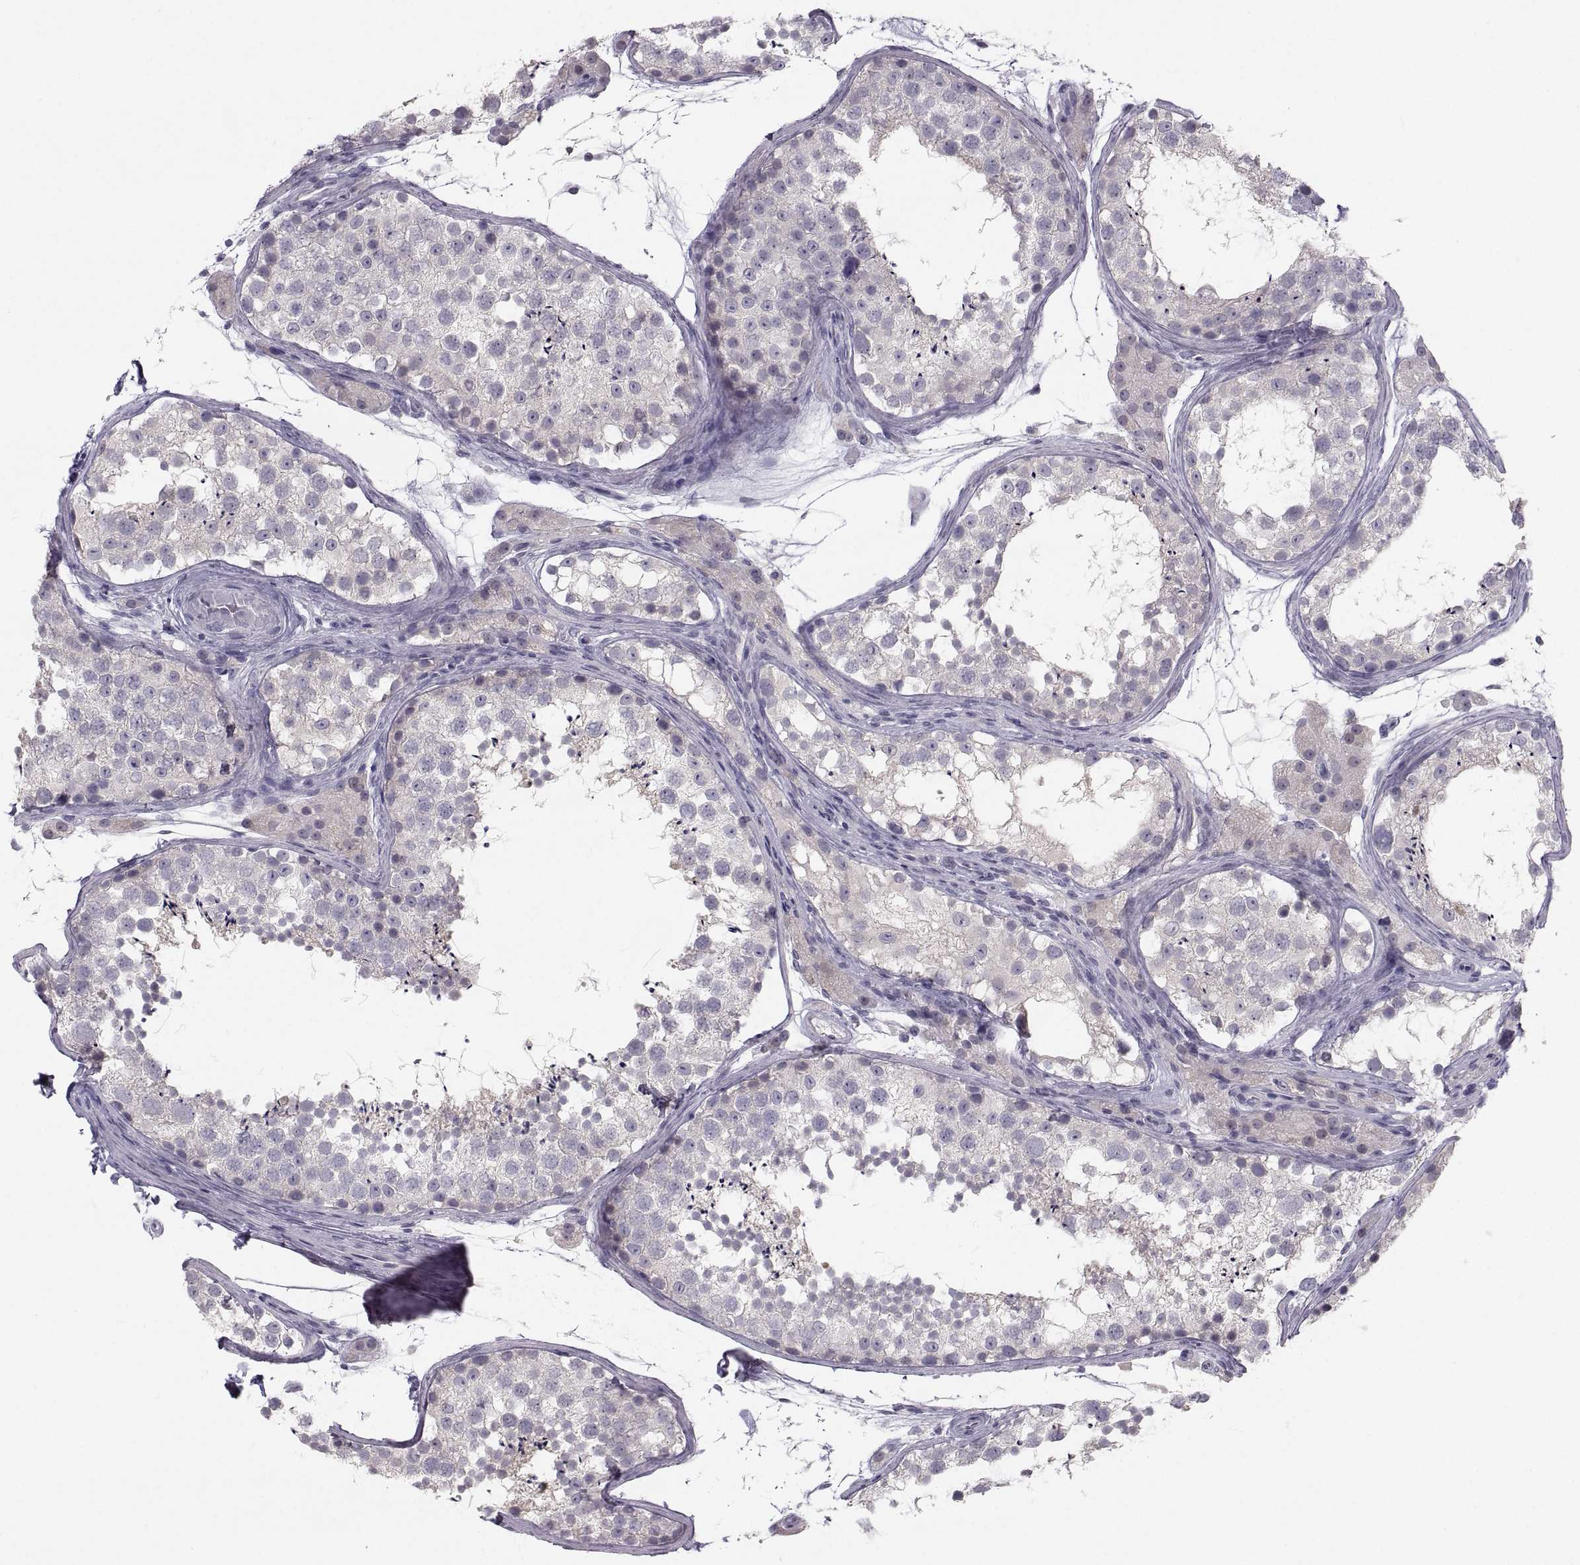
{"staining": {"intensity": "negative", "quantity": "none", "location": "none"}, "tissue": "testis", "cell_type": "Cells in seminiferous ducts", "image_type": "normal", "snomed": [{"axis": "morphology", "description": "Normal tissue, NOS"}, {"axis": "topography", "description": "Testis"}], "caption": "Human testis stained for a protein using immunohistochemistry exhibits no expression in cells in seminiferous ducts.", "gene": "ZNF185", "patient": {"sex": "male", "age": 41}}